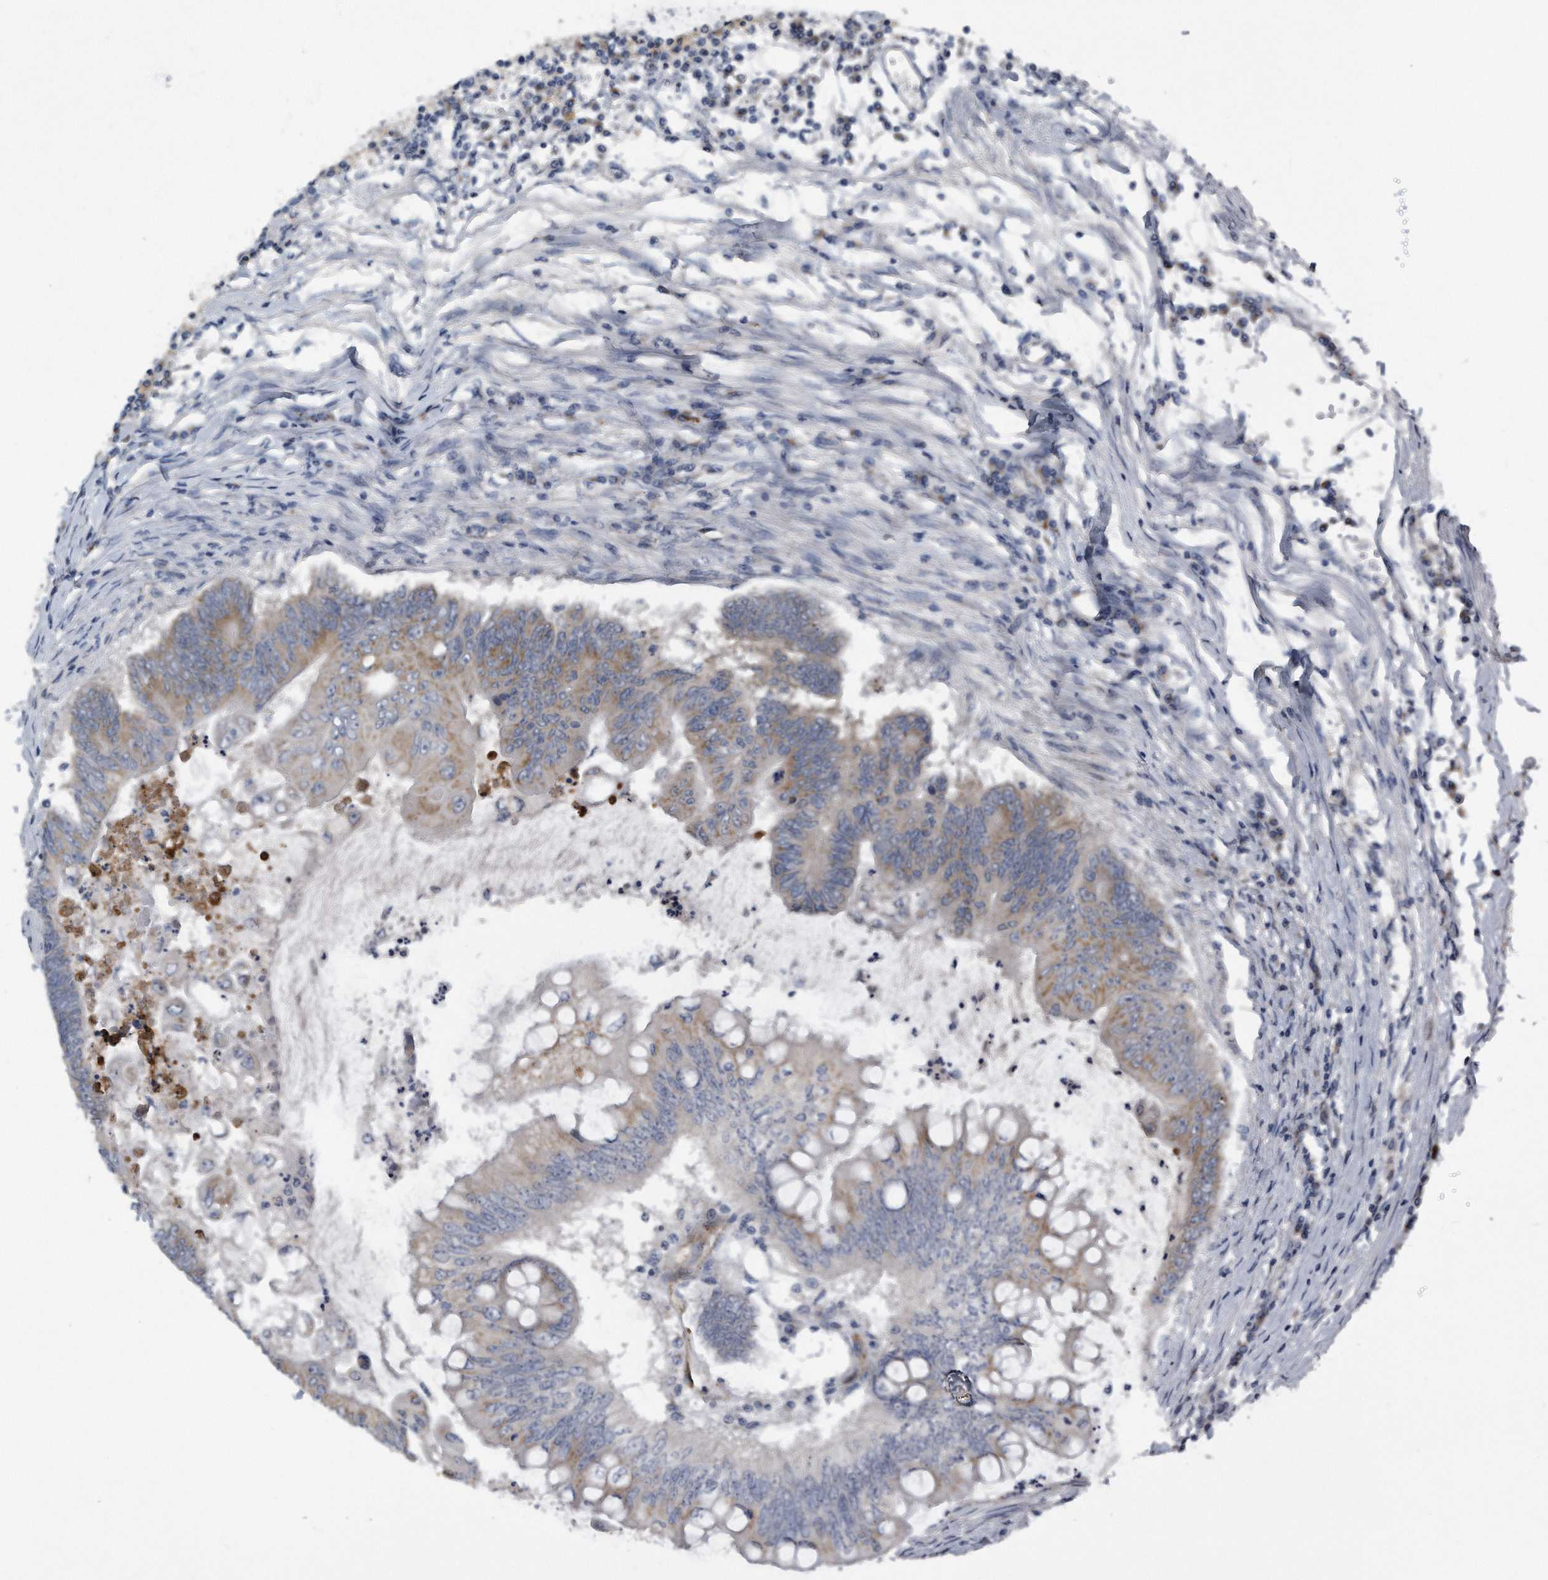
{"staining": {"intensity": "moderate", "quantity": "25%-75%", "location": "cytoplasmic/membranous"}, "tissue": "colorectal cancer", "cell_type": "Tumor cells", "image_type": "cancer", "snomed": [{"axis": "morphology", "description": "Adenoma, NOS"}, {"axis": "morphology", "description": "Adenocarcinoma, NOS"}, {"axis": "topography", "description": "Colon"}], "caption": "This micrograph shows immunohistochemistry (IHC) staining of human colorectal cancer, with medium moderate cytoplasmic/membranous staining in approximately 25%-75% of tumor cells.", "gene": "LYRM4", "patient": {"sex": "male", "age": 79}}